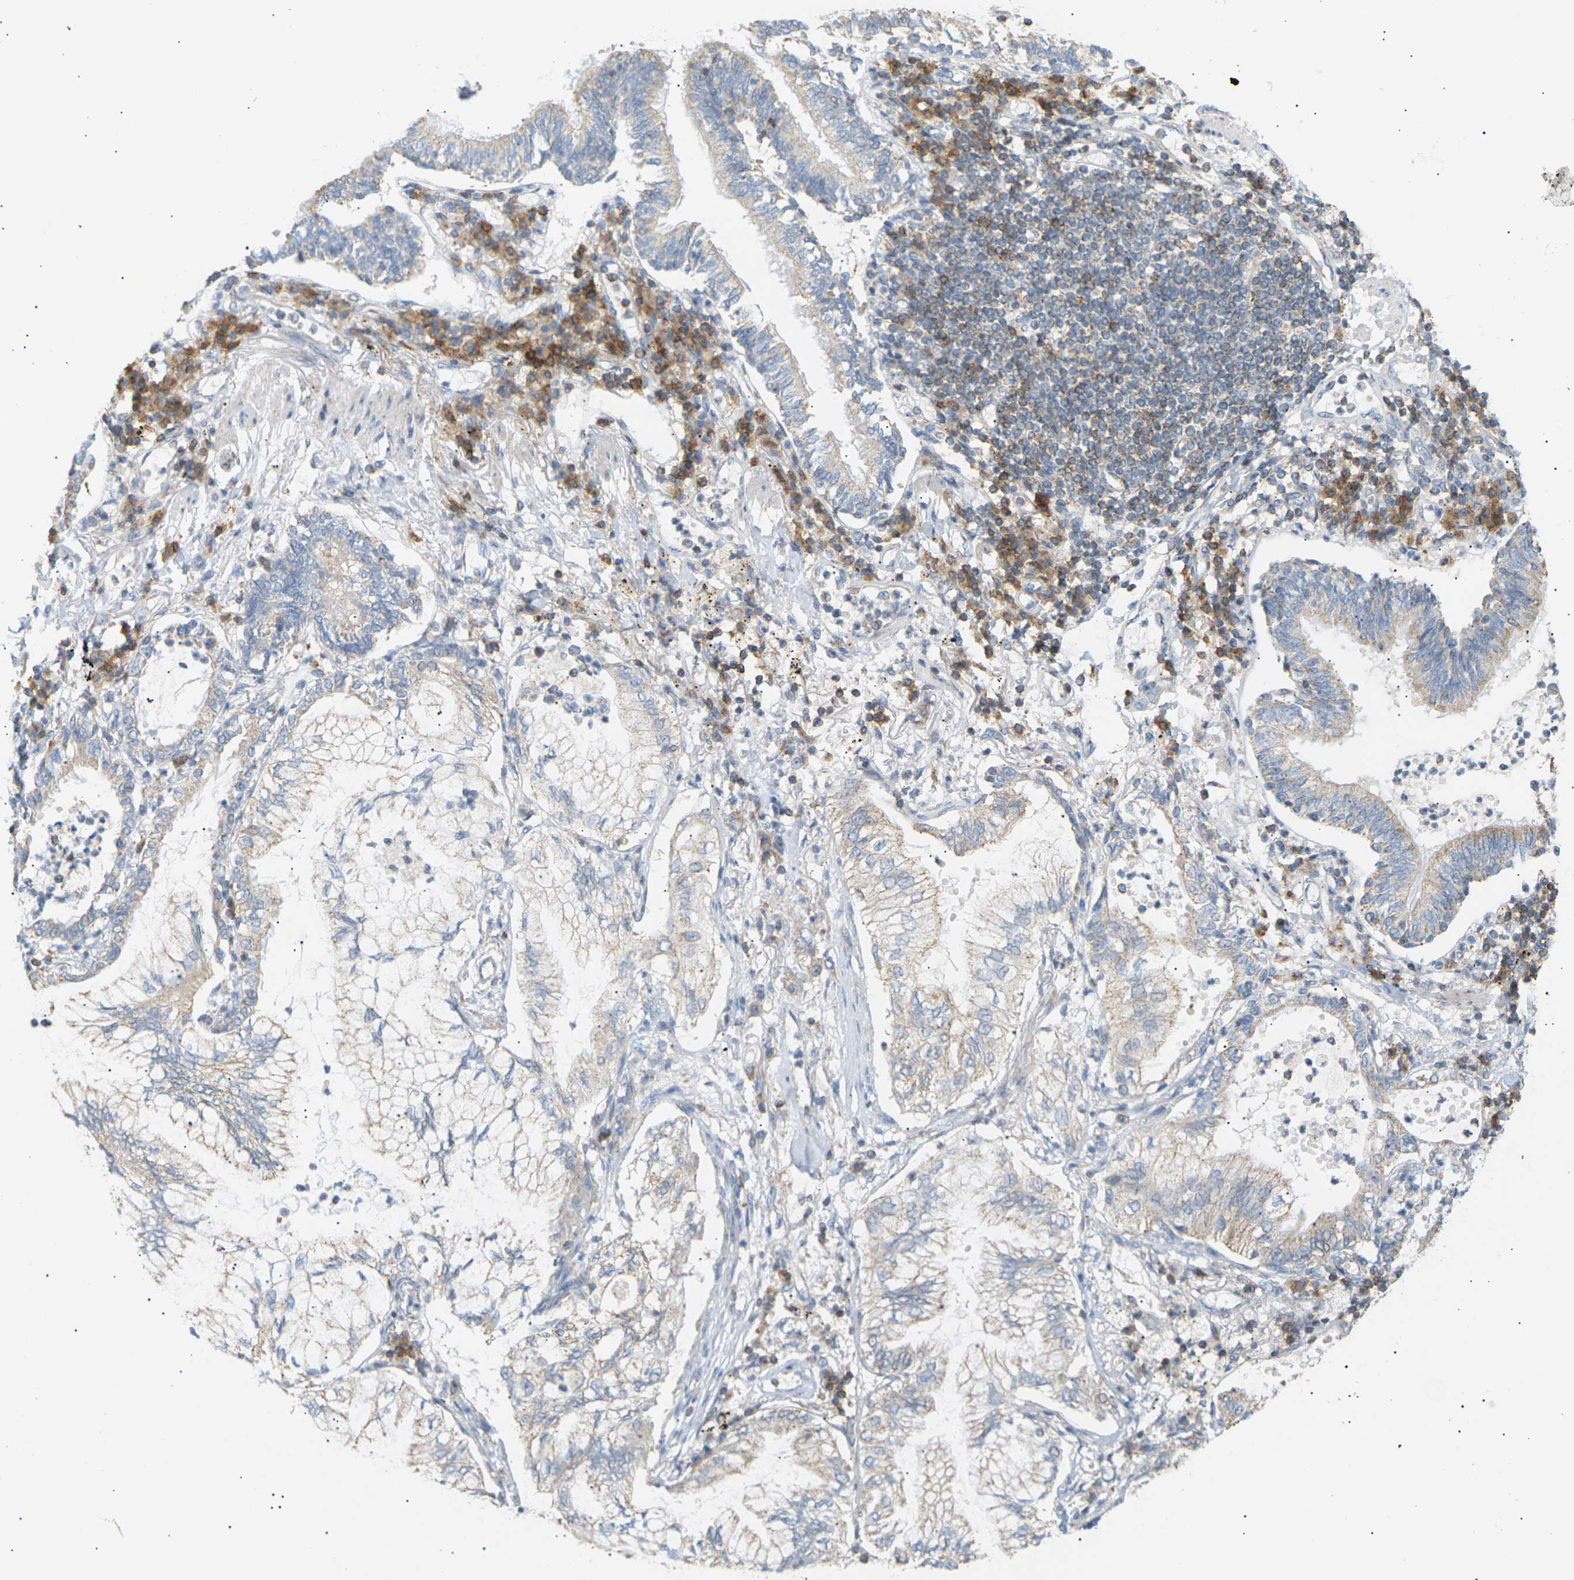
{"staining": {"intensity": "weak", "quantity": "25%-75%", "location": "cytoplasmic/membranous"}, "tissue": "lung cancer", "cell_type": "Tumor cells", "image_type": "cancer", "snomed": [{"axis": "morphology", "description": "Normal tissue, NOS"}, {"axis": "morphology", "description": "Adenocarcinoma, NOS"}, {"axis": "topography", "description": "Bronchus"}, {"axis": "topography", "description": "Lung"}], "caption": "Brown immunohistochemical staining in human lung adenocarcinoma reveals weak cytoplasmic/membranous expression in about 25%-75% of tumor cells.", "gene": "LIME1", "patient": {"sex": "female", "age": 70}}